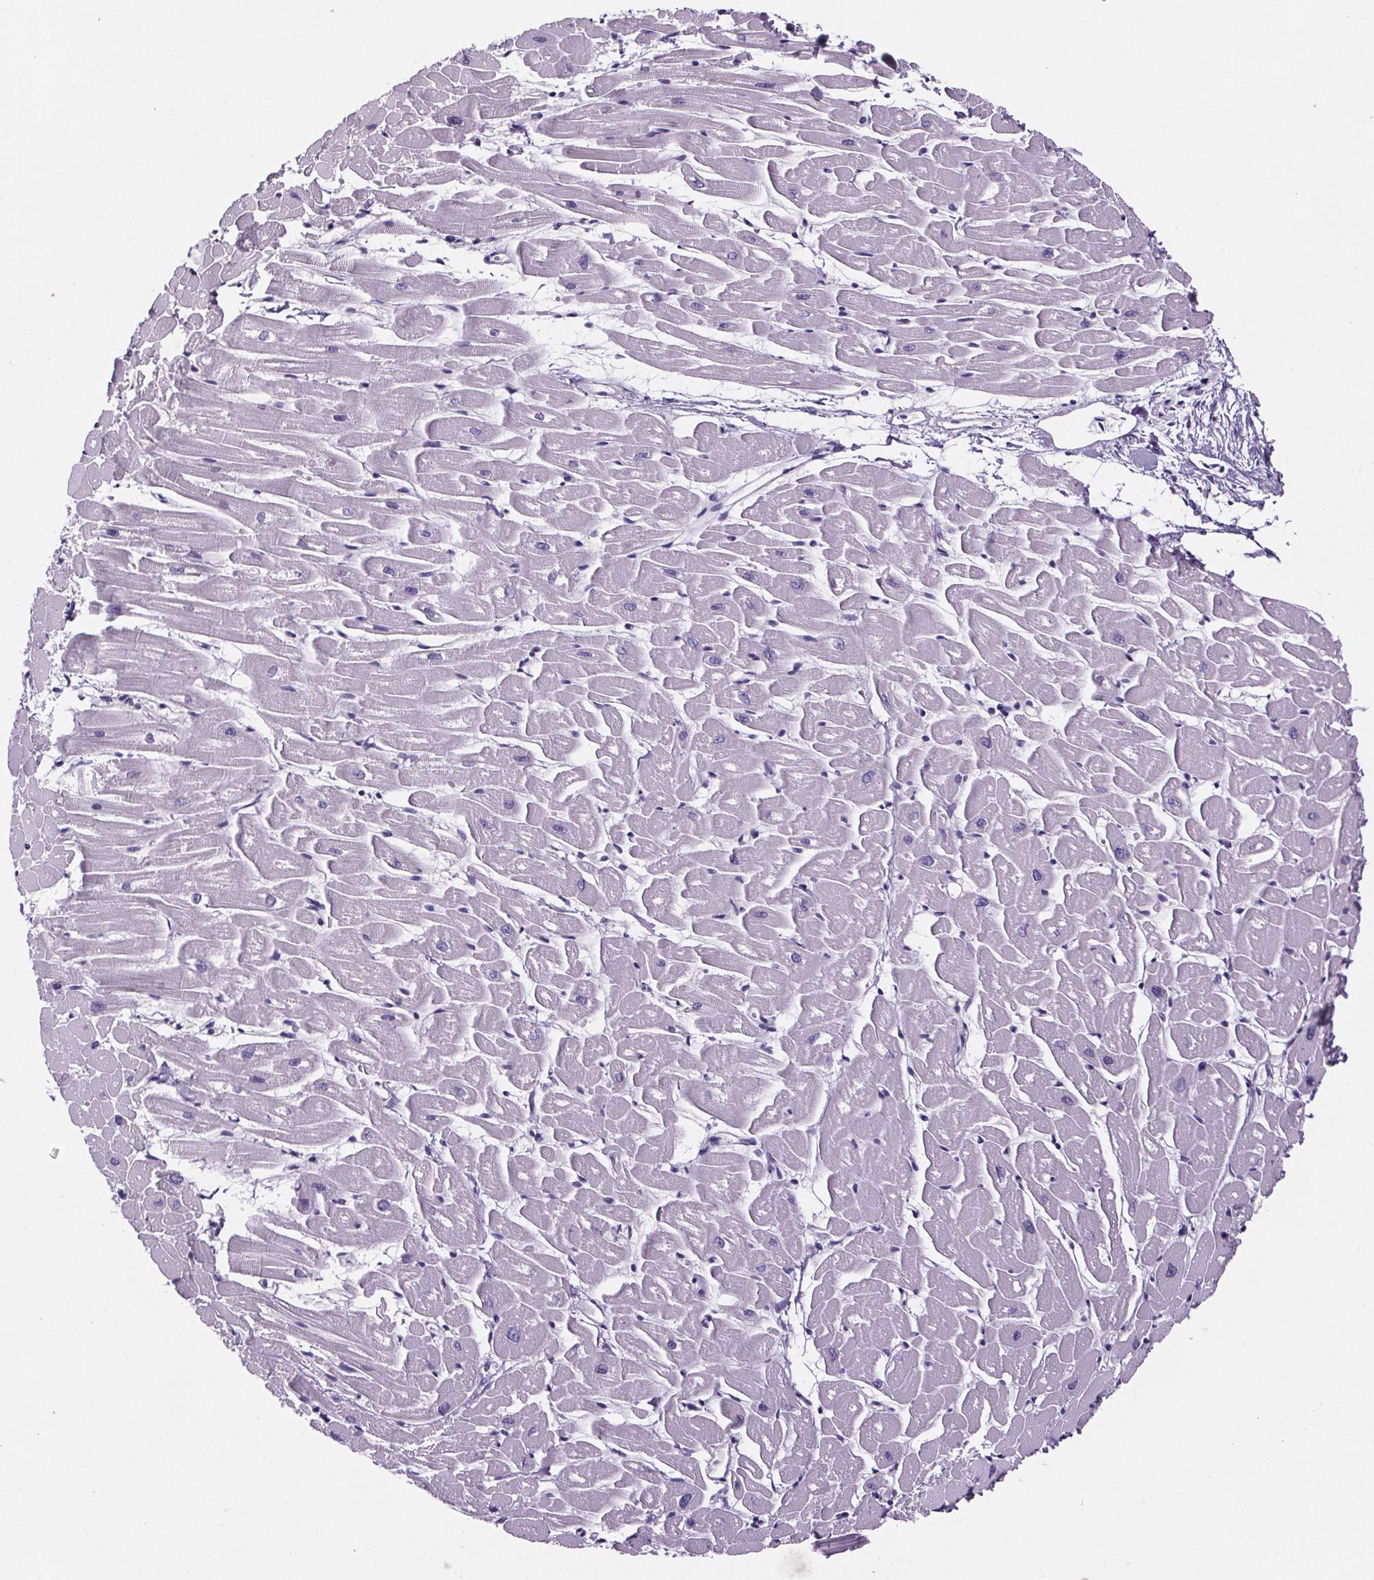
{"staining": {"intensity": "negative", "quantity": "none", "location": "none"}, "tissue": "heart muscle", "cell_type": "Cardiomyocytes", "image_type": "normal", "snomed": [{"axis": "morphology", "description": "Normal tissue, NOS"}, {"axis": "topography", "description": "Heart"}], "caption": "DAB (3,3'-diaminobenzidine) immunohistochemical staining of normal human heart muscle reveals no significant expression in cardiomyocytes. Nuclei are stained in blue.", "gene": "CUBN", "patient": {"sex": "male", "age": 57}}